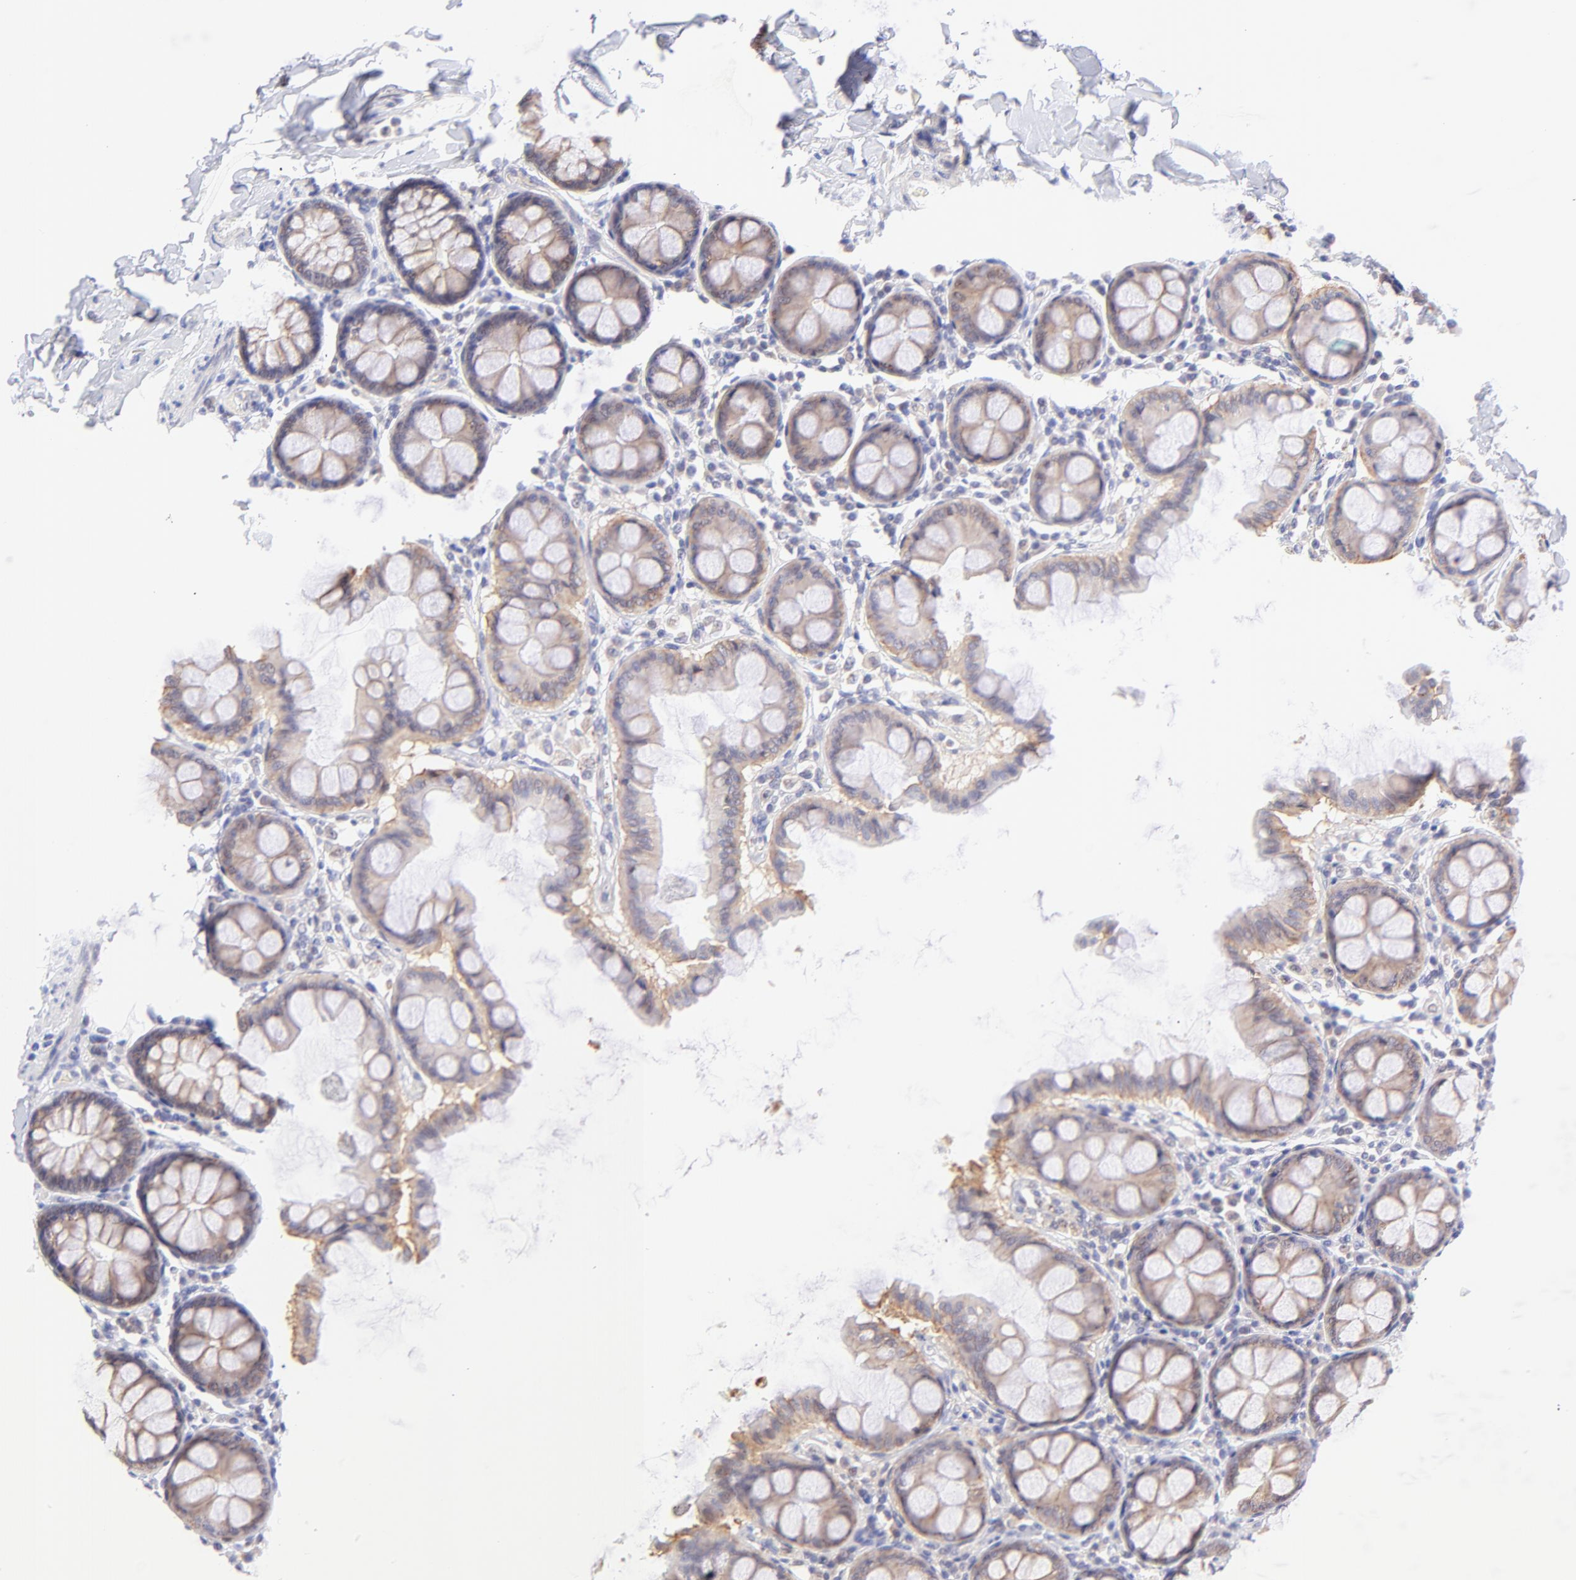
{"staining": {"intensity": "negative", "quantity": "none", "location": "none"}, "tissue": "colon", "cell_type": "Endothelial cells", "image_type": "normal", "snomed": [{"axis": "morphology", "description": "Normal tissue, NOS"}, {"axis": "topography", "description": "Colon"}], "caption": "This is an immunohistochemistry (IHC) micrograph of normal colon. There is no staining in endothelial cells.", "gene": "PBDC1", "patient": {"sex": "female", "age": 61}}